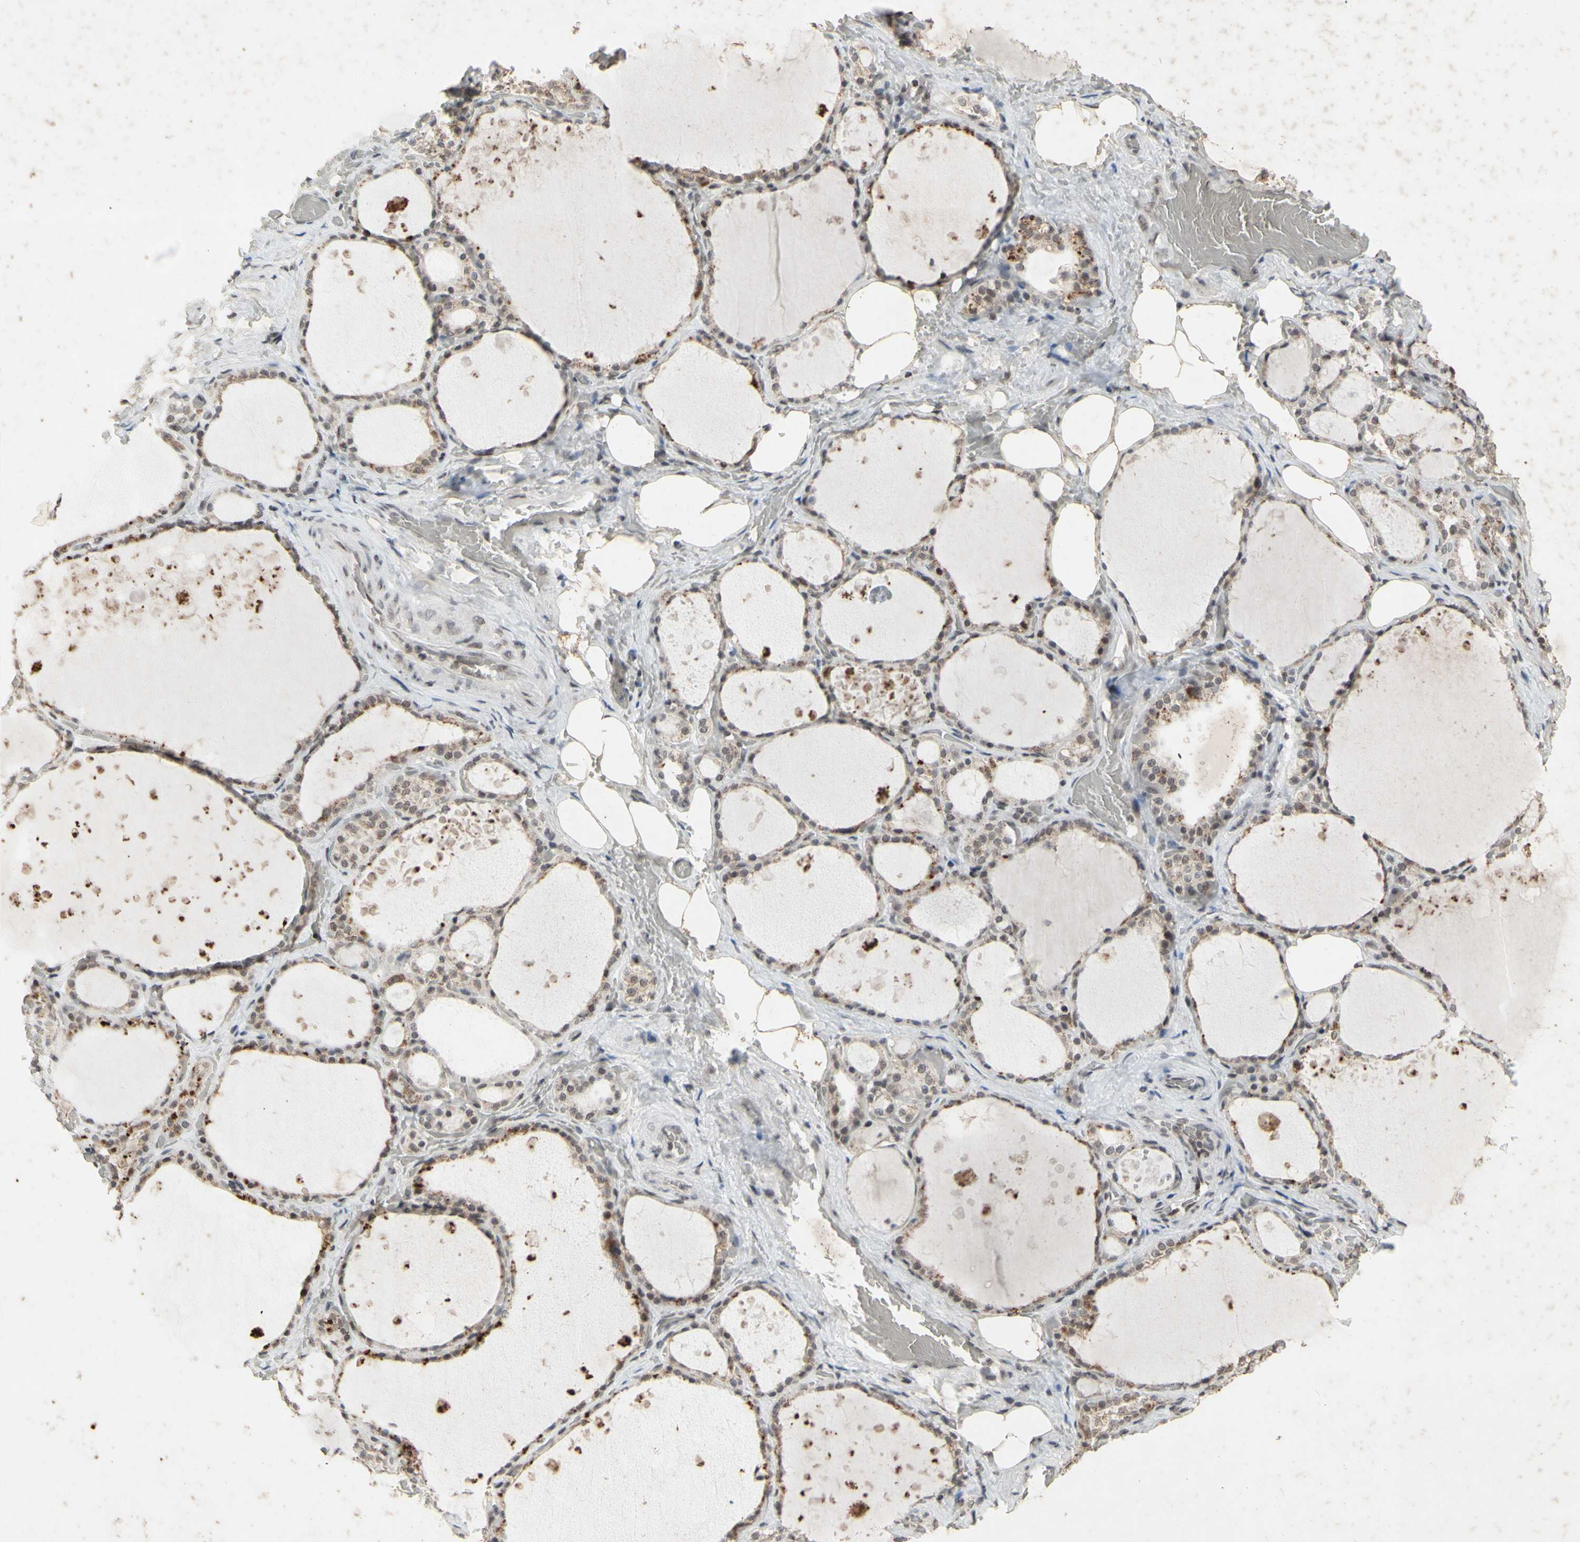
{"staining": {"intensity": "moderate", "quantity": ">75%", "location": "cytoplasmic/membranous"}, "tissue": "thyroid gland", "cell_type": "Glandular cells", "image_type": "normal", "snomed": [{"axis": "morphology", "description": "Normal tissue, NOS"}, {"axis": "topography", "description": "Thyroid gland"}], "caption": "Immunohistochemistry staining of normal thyroid gland, which displays medium levels of moderate cytoplasmic/membranous expression in about >75% of glandular cells indicating moderate cytoplasmic/membranous protein expression. The staining was performed using DAB (brown) for protein detection and nuclei were counterstained in hematoxylin (blue).", "gene": "CENPB", "patient": {"sex": "male", "age": 61}}